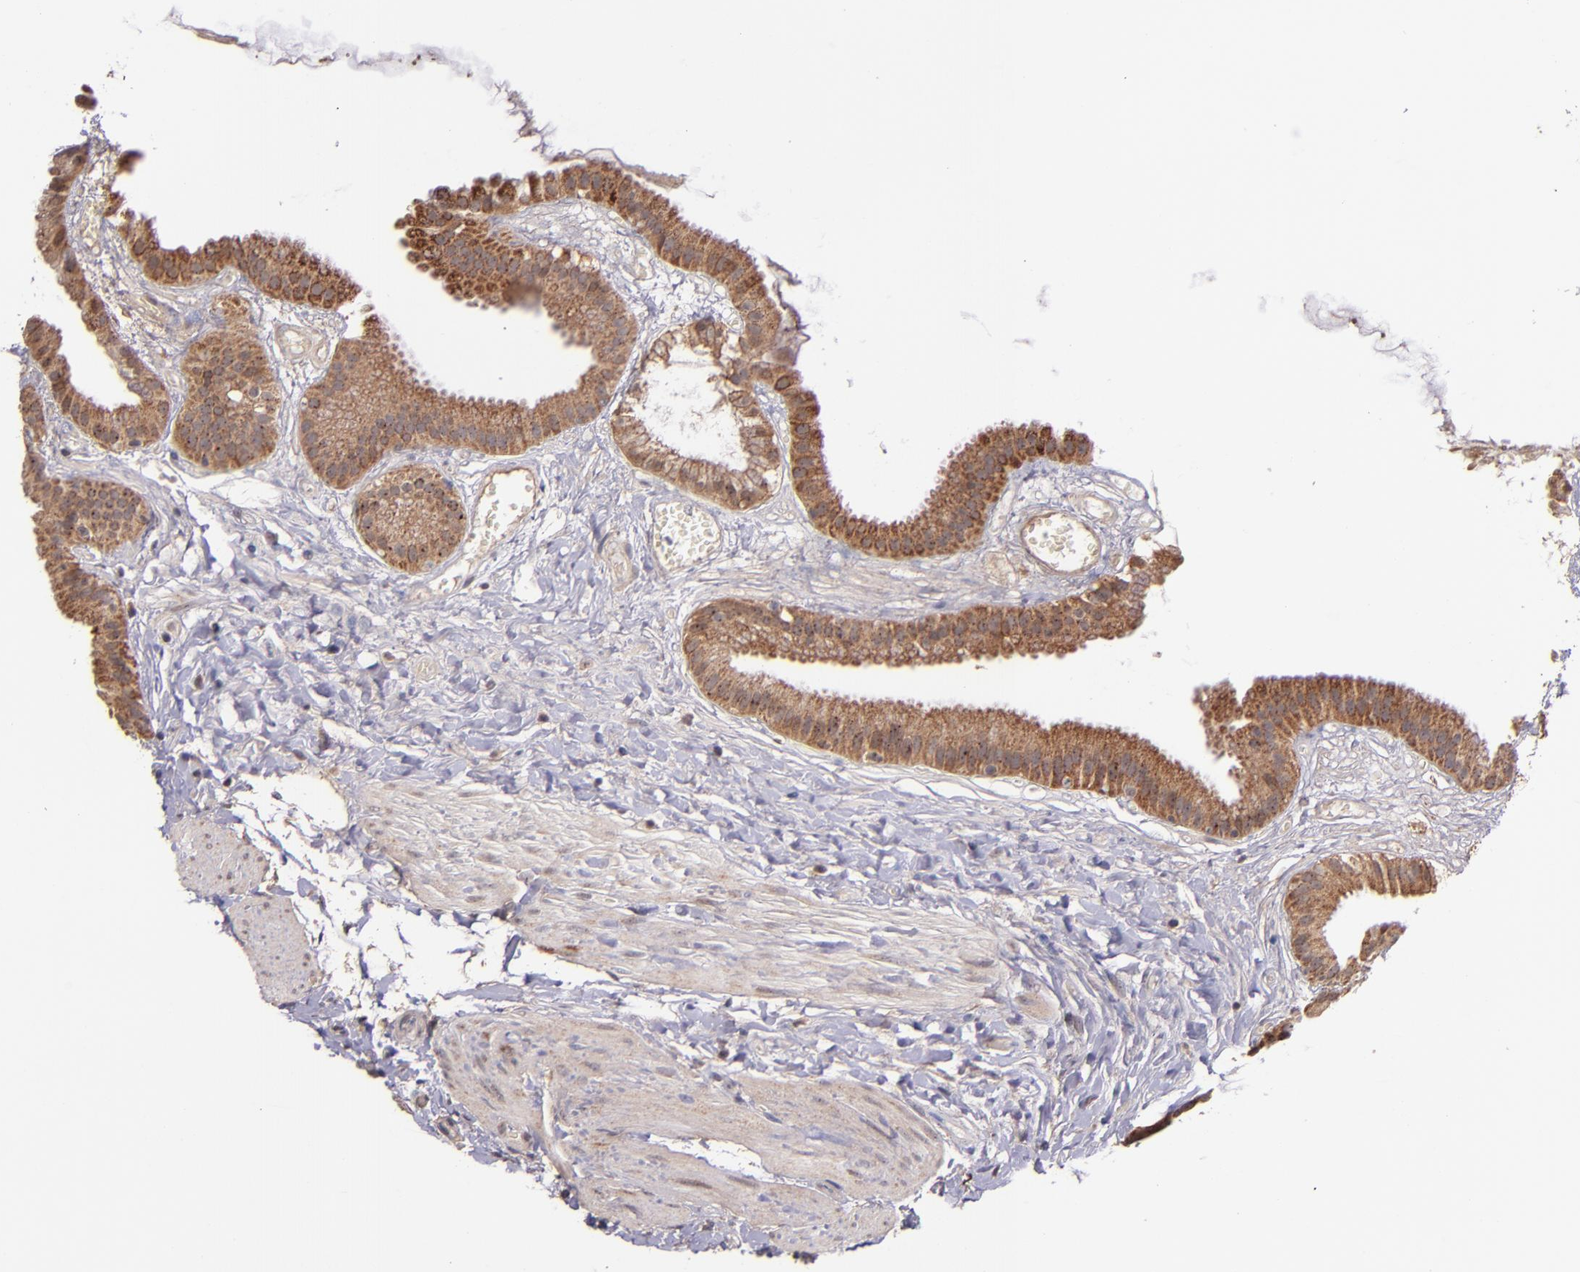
{"staining": {"intensity": "moderate", "quantity": ">75%", "location": "cytoplasmic/membranous"}, "tissue": "gallbladder", "cell_type": "Glandular cells", "image_type": "normal", "snomed": [{"axis": "morphology", "description": "Normal tissue, NOS"}, {"axis": "topography", "description": "Gallbladder"}], "caption": "Immunohistochemistry of normal gallbladder exhibits medium levels of moderate cytoplasmic/membranous expression in about >75% of glandular cells.", "gene": "SHC1", "patient": {"sex": "female", "age": 63}}